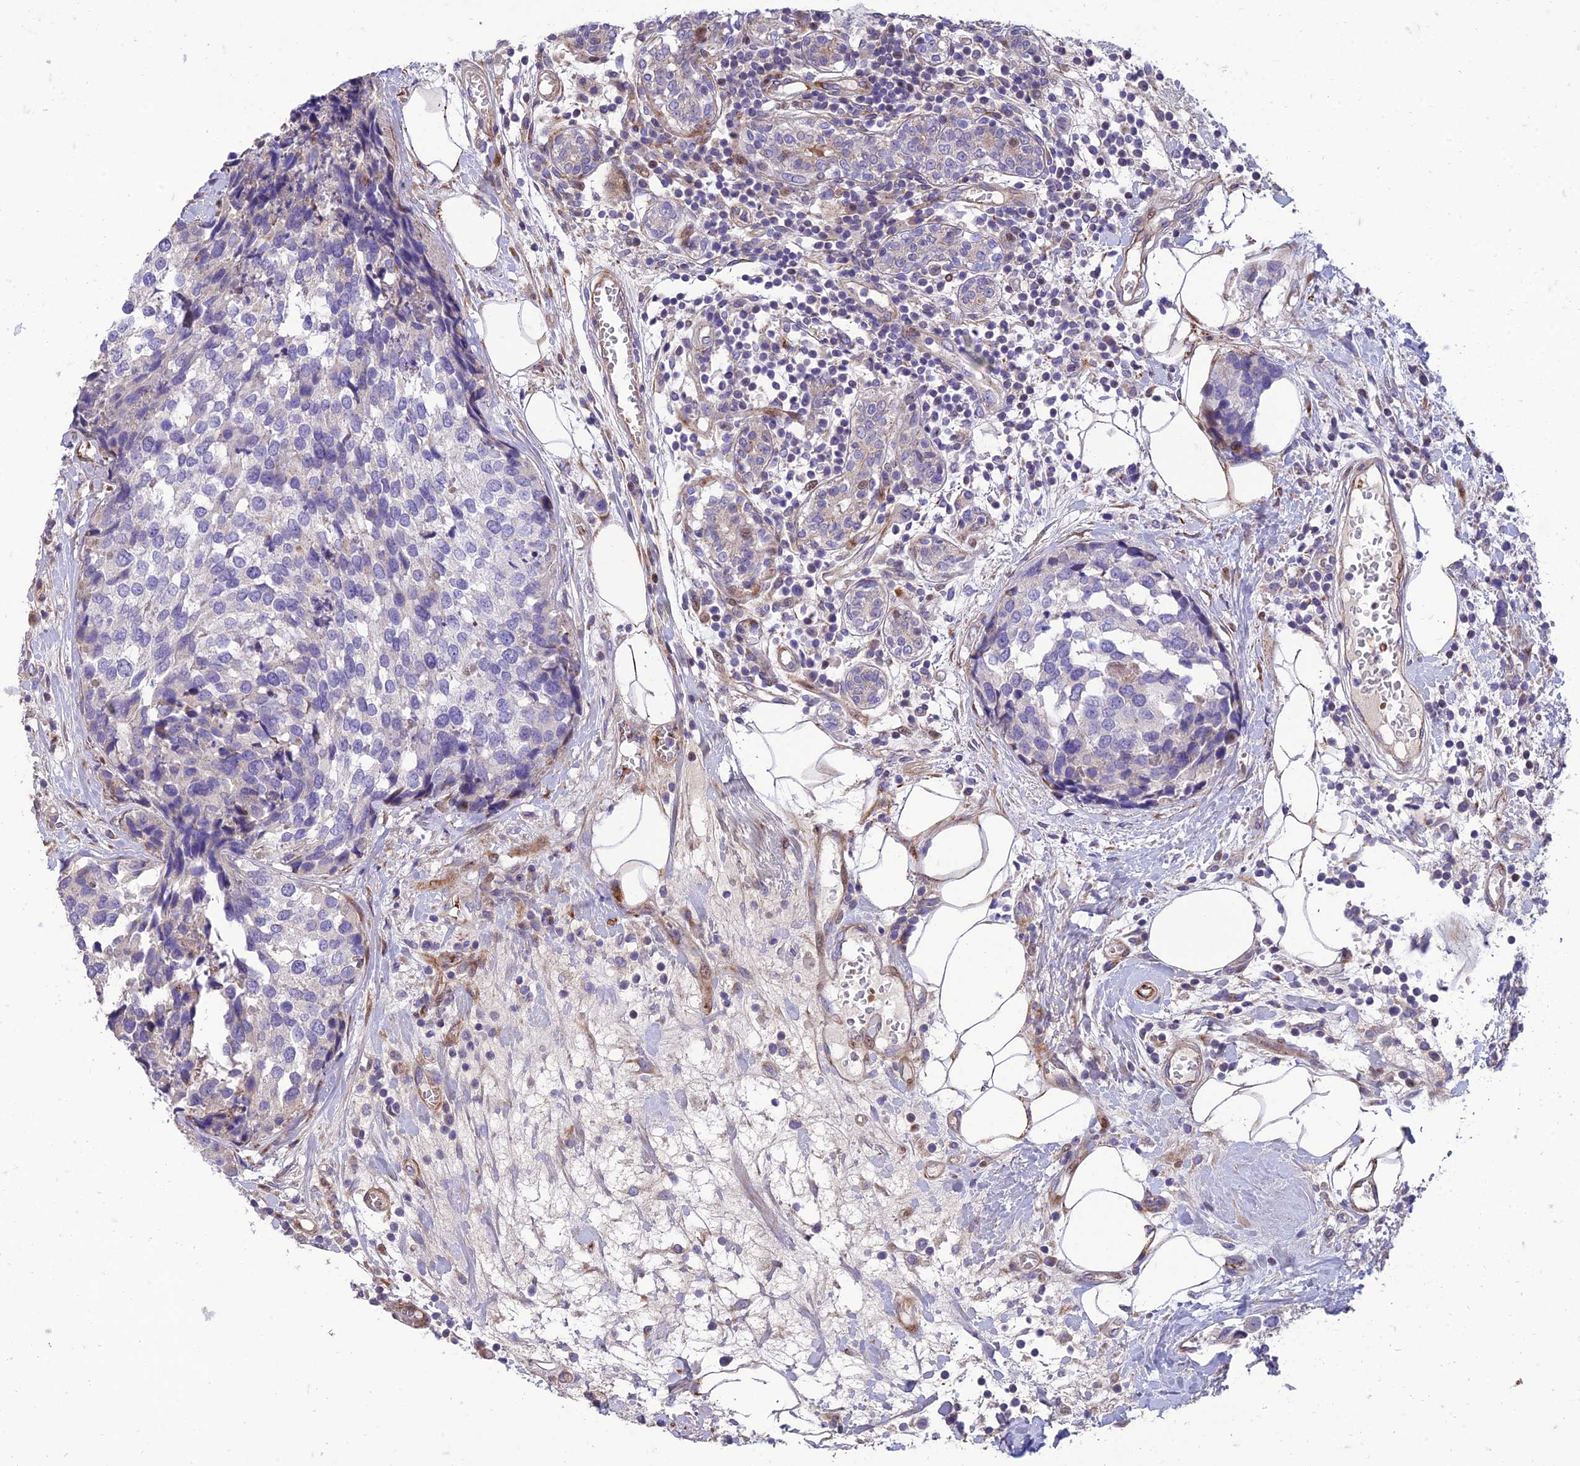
{"staining": {"intensity": "negative", "quantity": "none", "location": "none"}, "tissue": "breast cancer", "cell_type": "Tumor cells", "image_type": "cancer", "snomed": [{"axis": "morphology", "description": "Lobular carcinoma"}, {"axis": "topography", "description": "Breast"}], "caption": "Immunohistochemistry (IHC) histopathology image of neoplastic tissue: breast cancer stained with DAB (3,3'-diaminobenzidine) exhibits no significant protein expression in tumor cells. The staining is performed using DAB (3,3'-diaminobenzidine) brown chromogen with nuclei counter-stained in using hematoxylin.", "gene": "SEL1L3", "patient": {"sex": "female", "age": 59}}